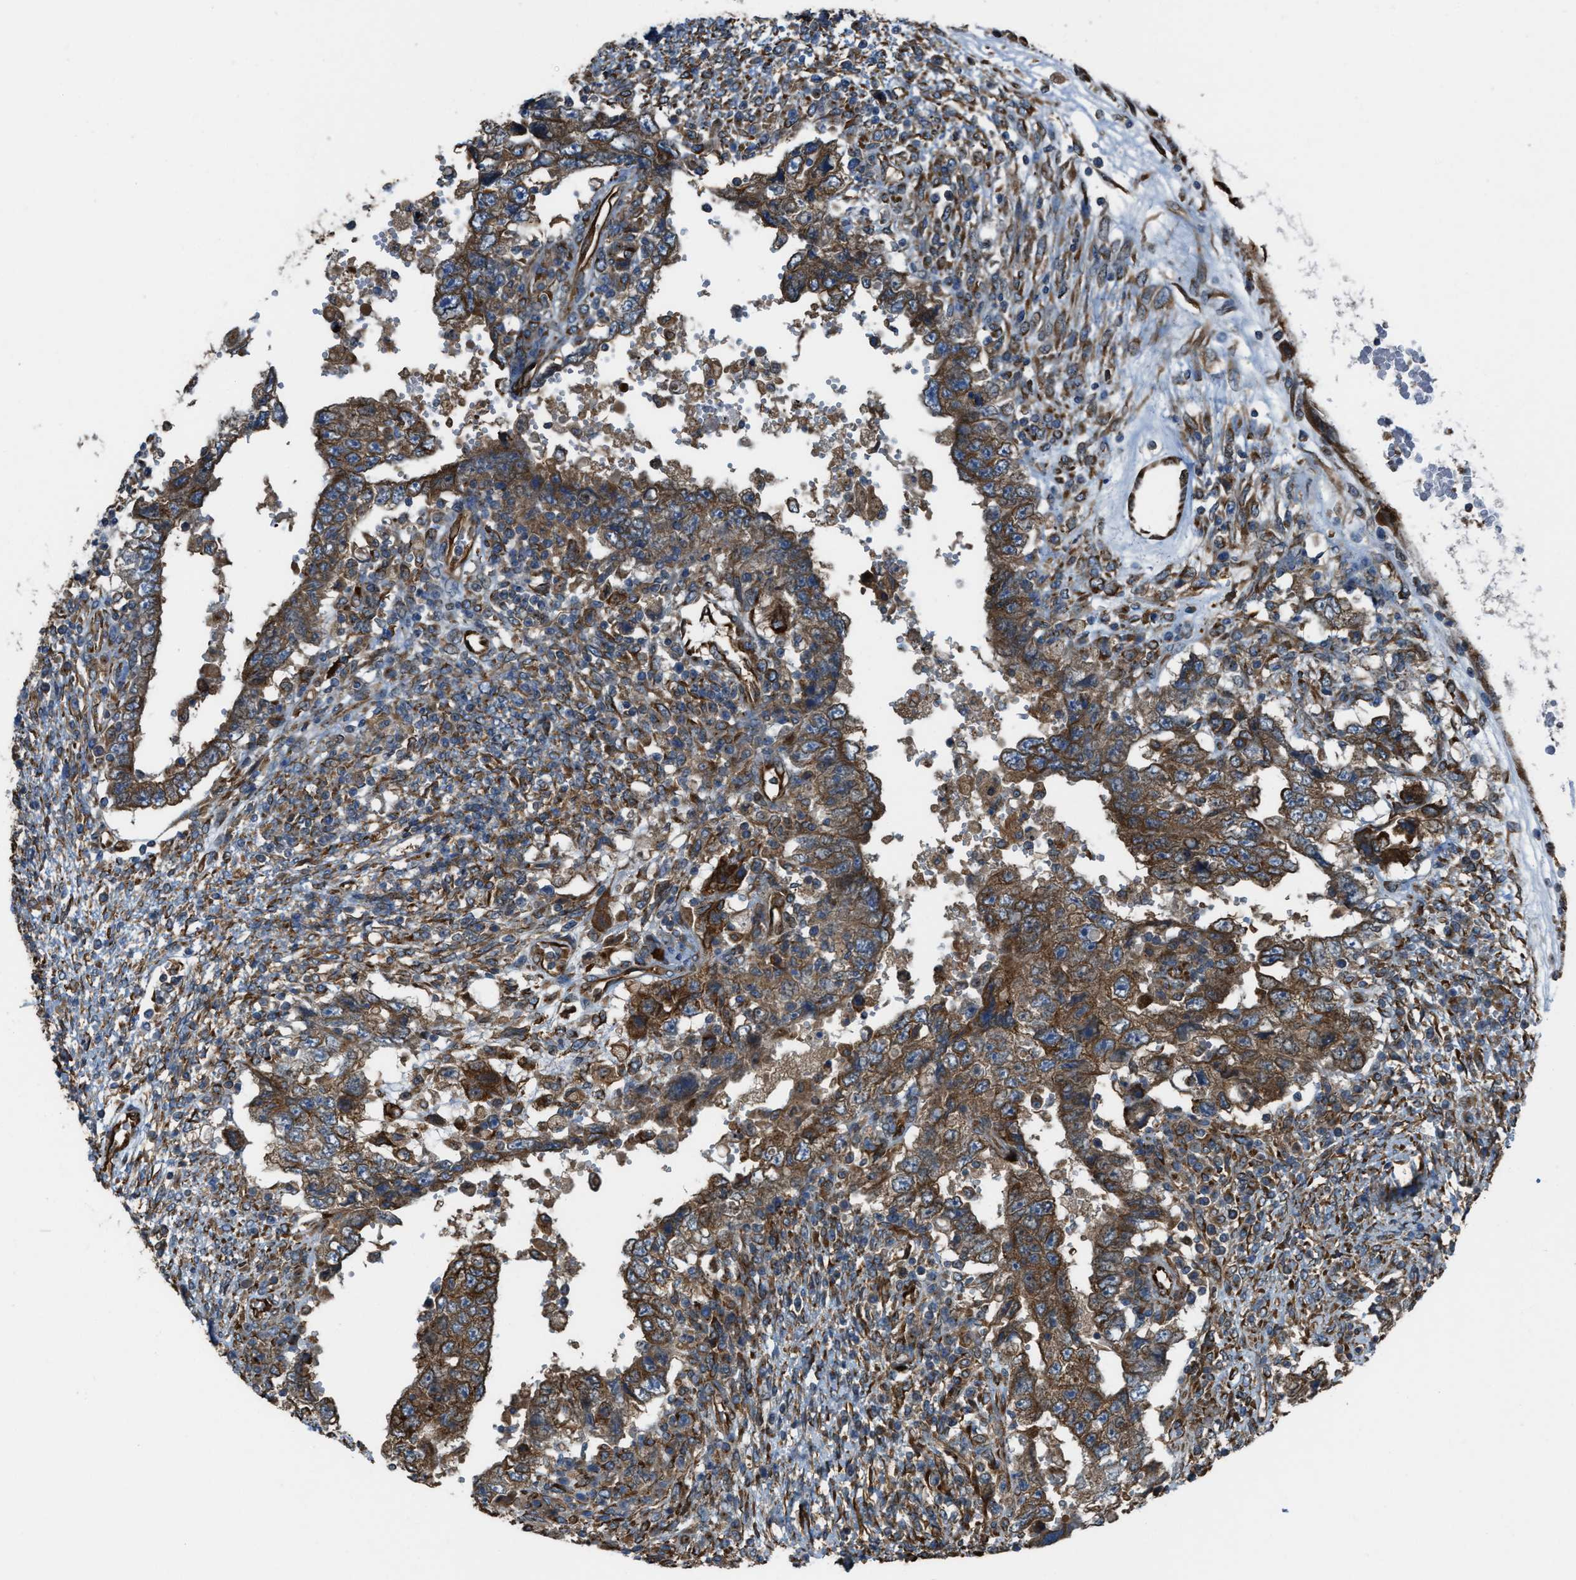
{"staining": {"intensity": "moderate", "quantity": ">75%", "location": "cytoplasmic/membranous"}, "tissue": "testis cancer", "cell_type": "Tumor cells", "image_type": "cancer", "snomed": [{"axis": "morphology", "description": "Carcinoma, Embryonal, NOS"}, {"axis": "topography", "description": "Testis"}], "caption": "Testis embryonal carcinoma tissue displays moderate cytoplasmic/membranous expression in approximately >75% of tumor cells", "gene": "TRPC1", "patient": {"sex": "male", "age": 26}}